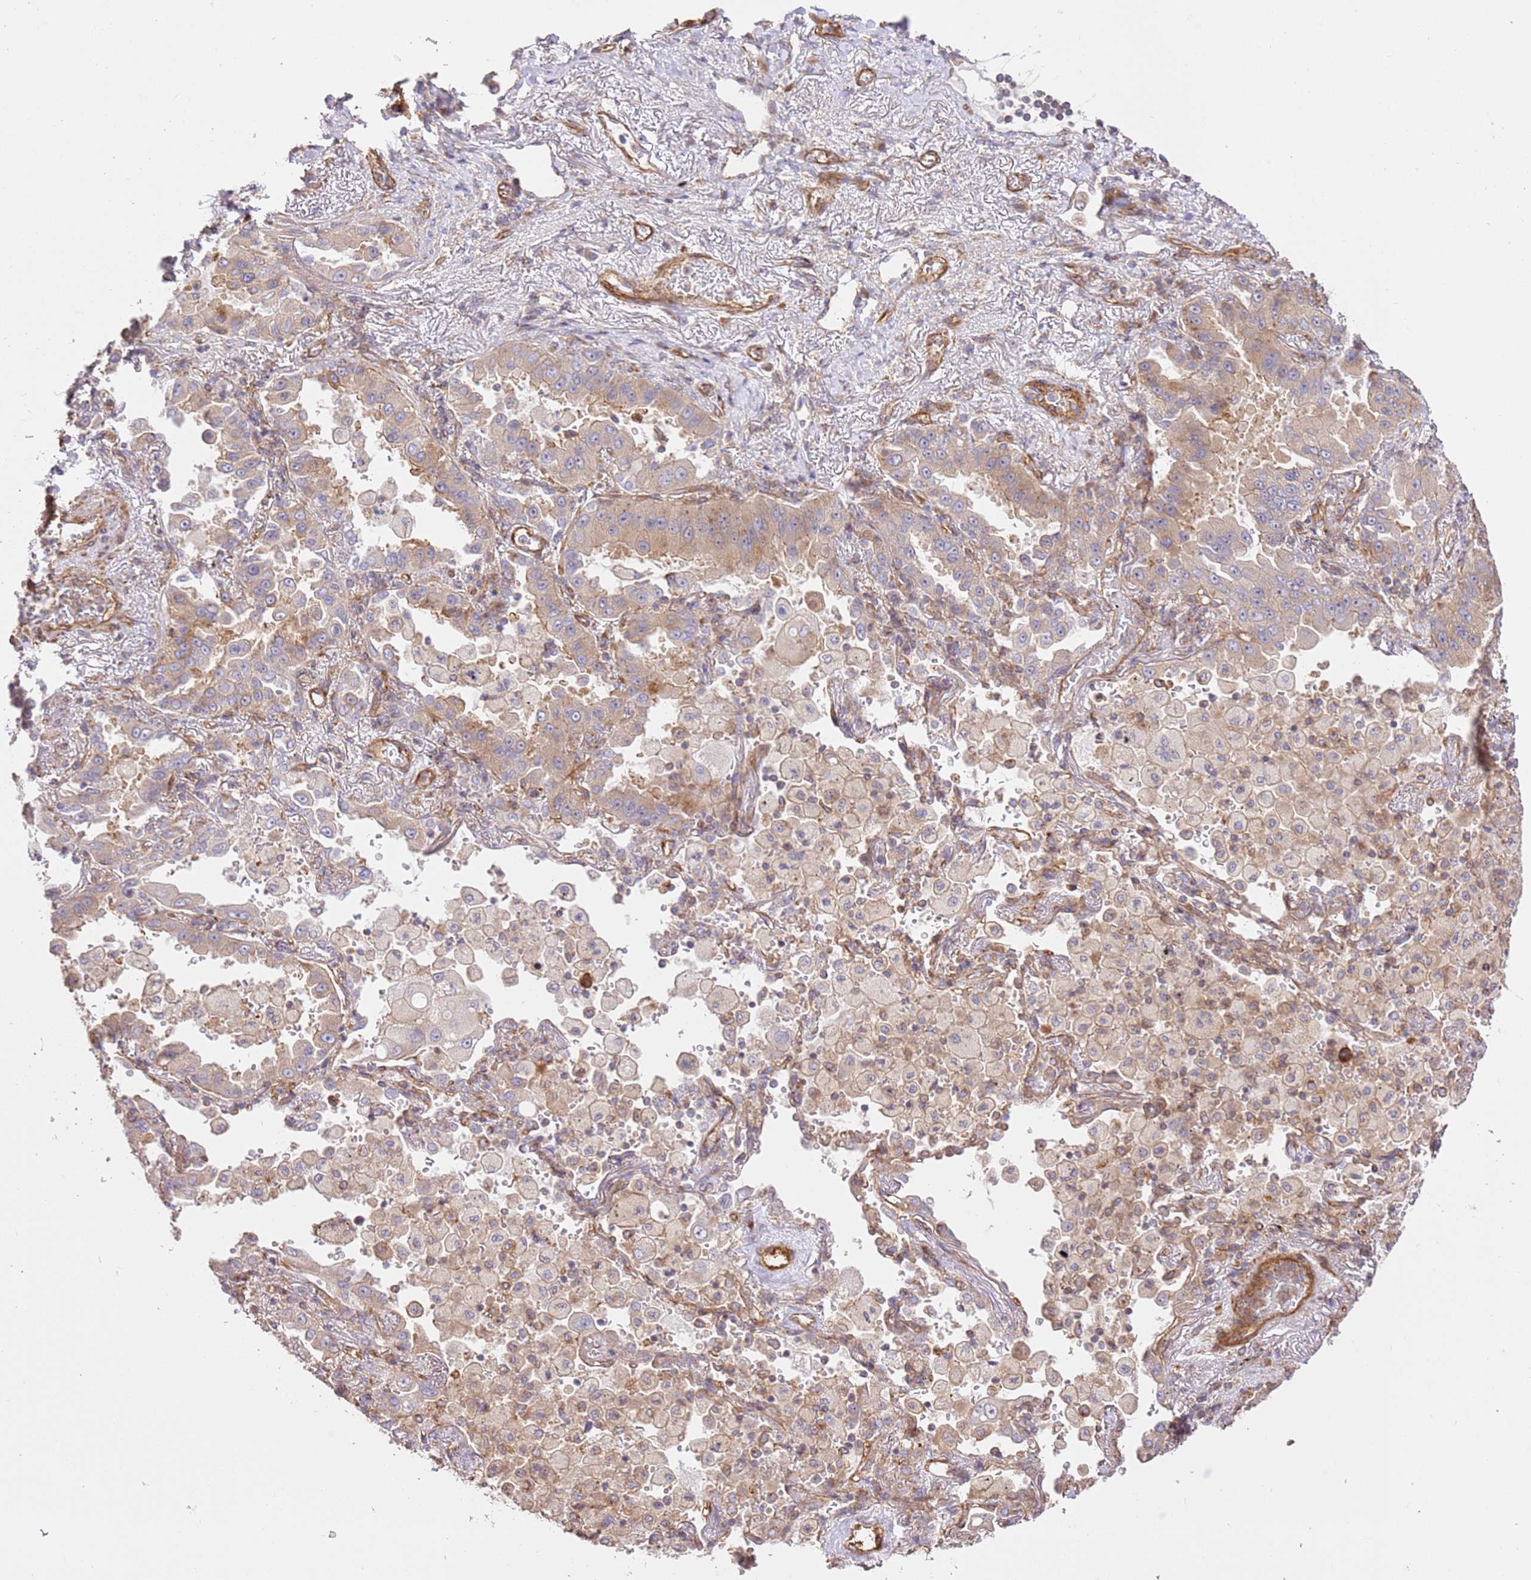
{"staining": {"intensity": "moderate", "quantity": ">75%", "location": "cytoplasmic/membranous"}, "tissue": "lung cancer", "cell_type": "Tumor cells", "image_type": "cancer", "snomed": [{"axis": "morphology", "description": "Squamous cell carcinoma, NOS"}, {"axis": "topography", "description": "Lung"}], "caption": "Brown immunohistochemical staining in lung squamous cell carcinoma reveals moderate cytoplasmic/membranous staining in about >75% of tumor cells.", "gene": "ZBTB39", "patient": {"sex": "male", "age": 74}}